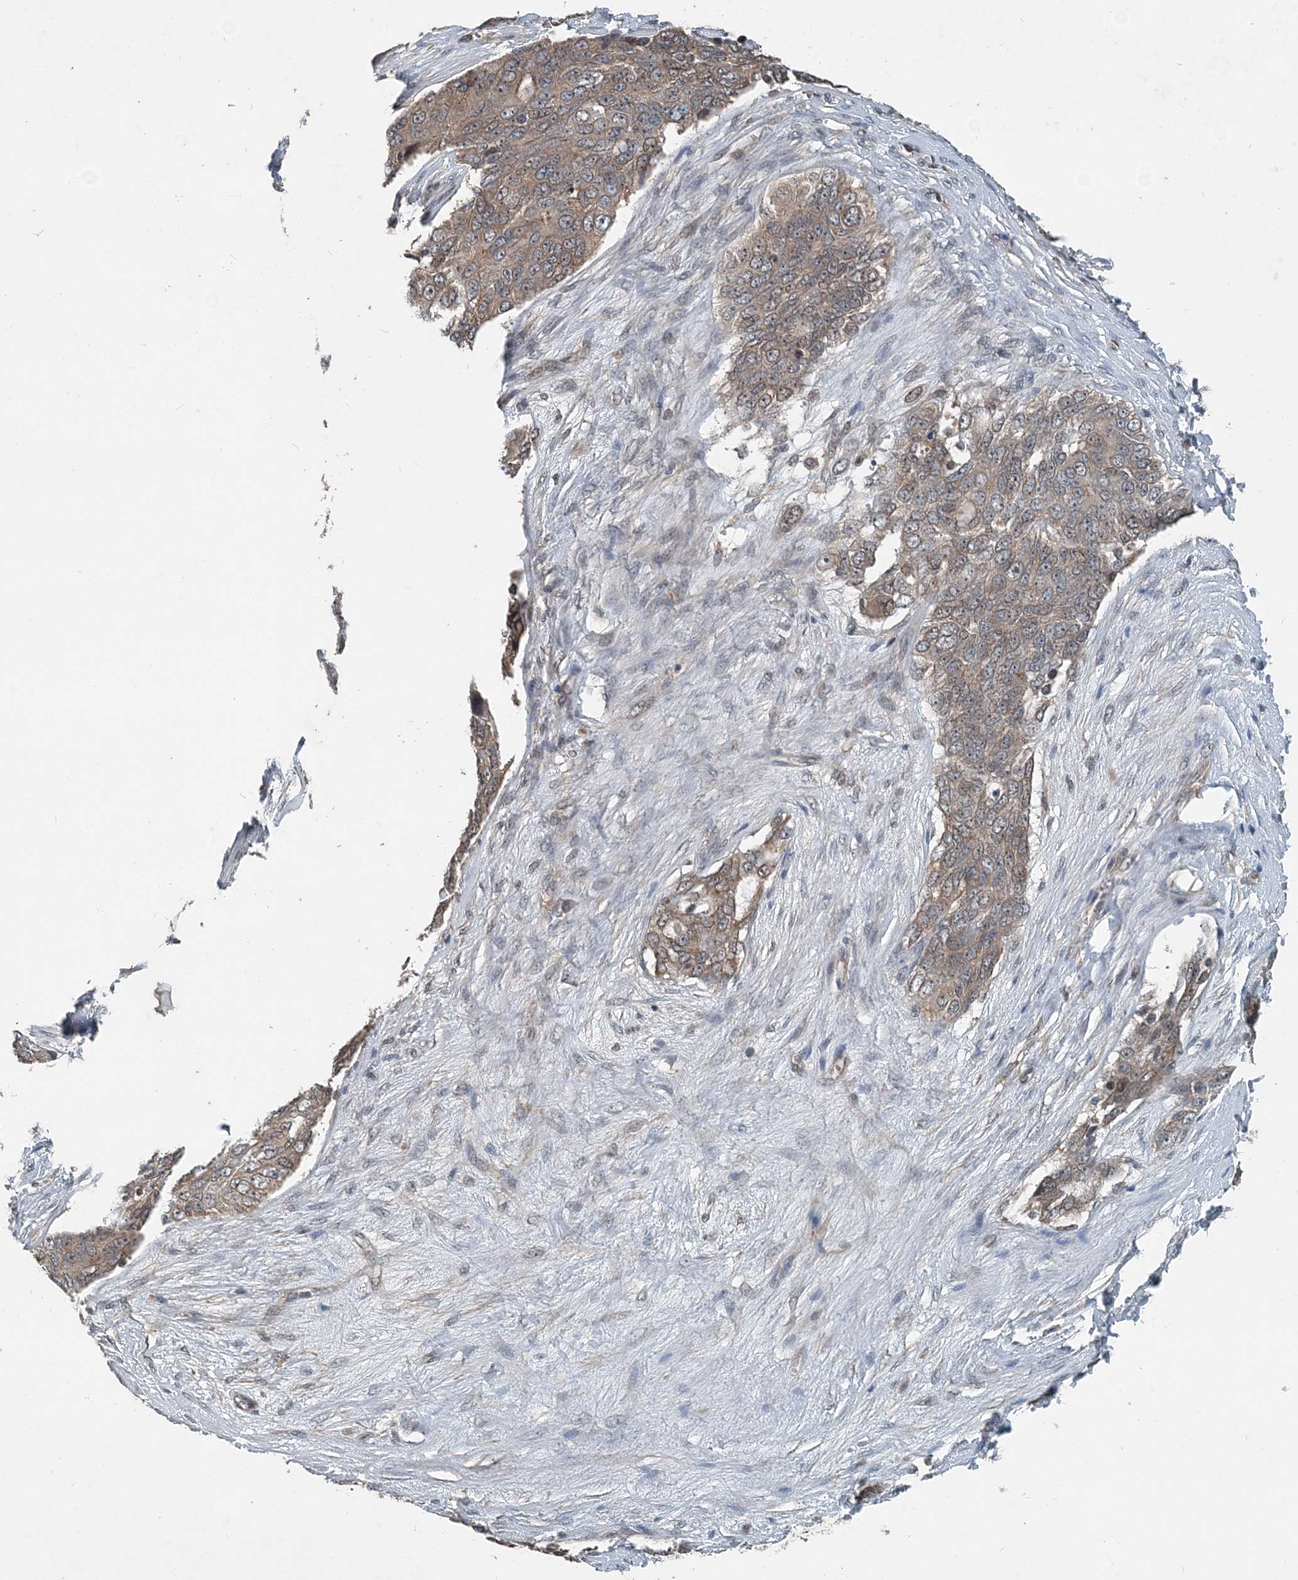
{"staining": {"intensity": "weak", "quantity": "25%-75%", "location": "cytoplasmic/membranous"}, "tissue": "ovarian cancer", "cell_type": "Tumor cells", "image_type": "cancer", "snomed": [{"axis": "morphology", "description": "Carcinoma, endometroid"}, {"axis": "topography", "description": "Ovary"}], "caption": "A high-resolution micrograph shows IHC staining of ovarian cancer (endometroid carcinoma), which displays weak cytoplasmic/membranous staining in about 25%-75% of tumor cells.", "gene": "SMPD3", "patient": {"sex": "female", "age": 51}}